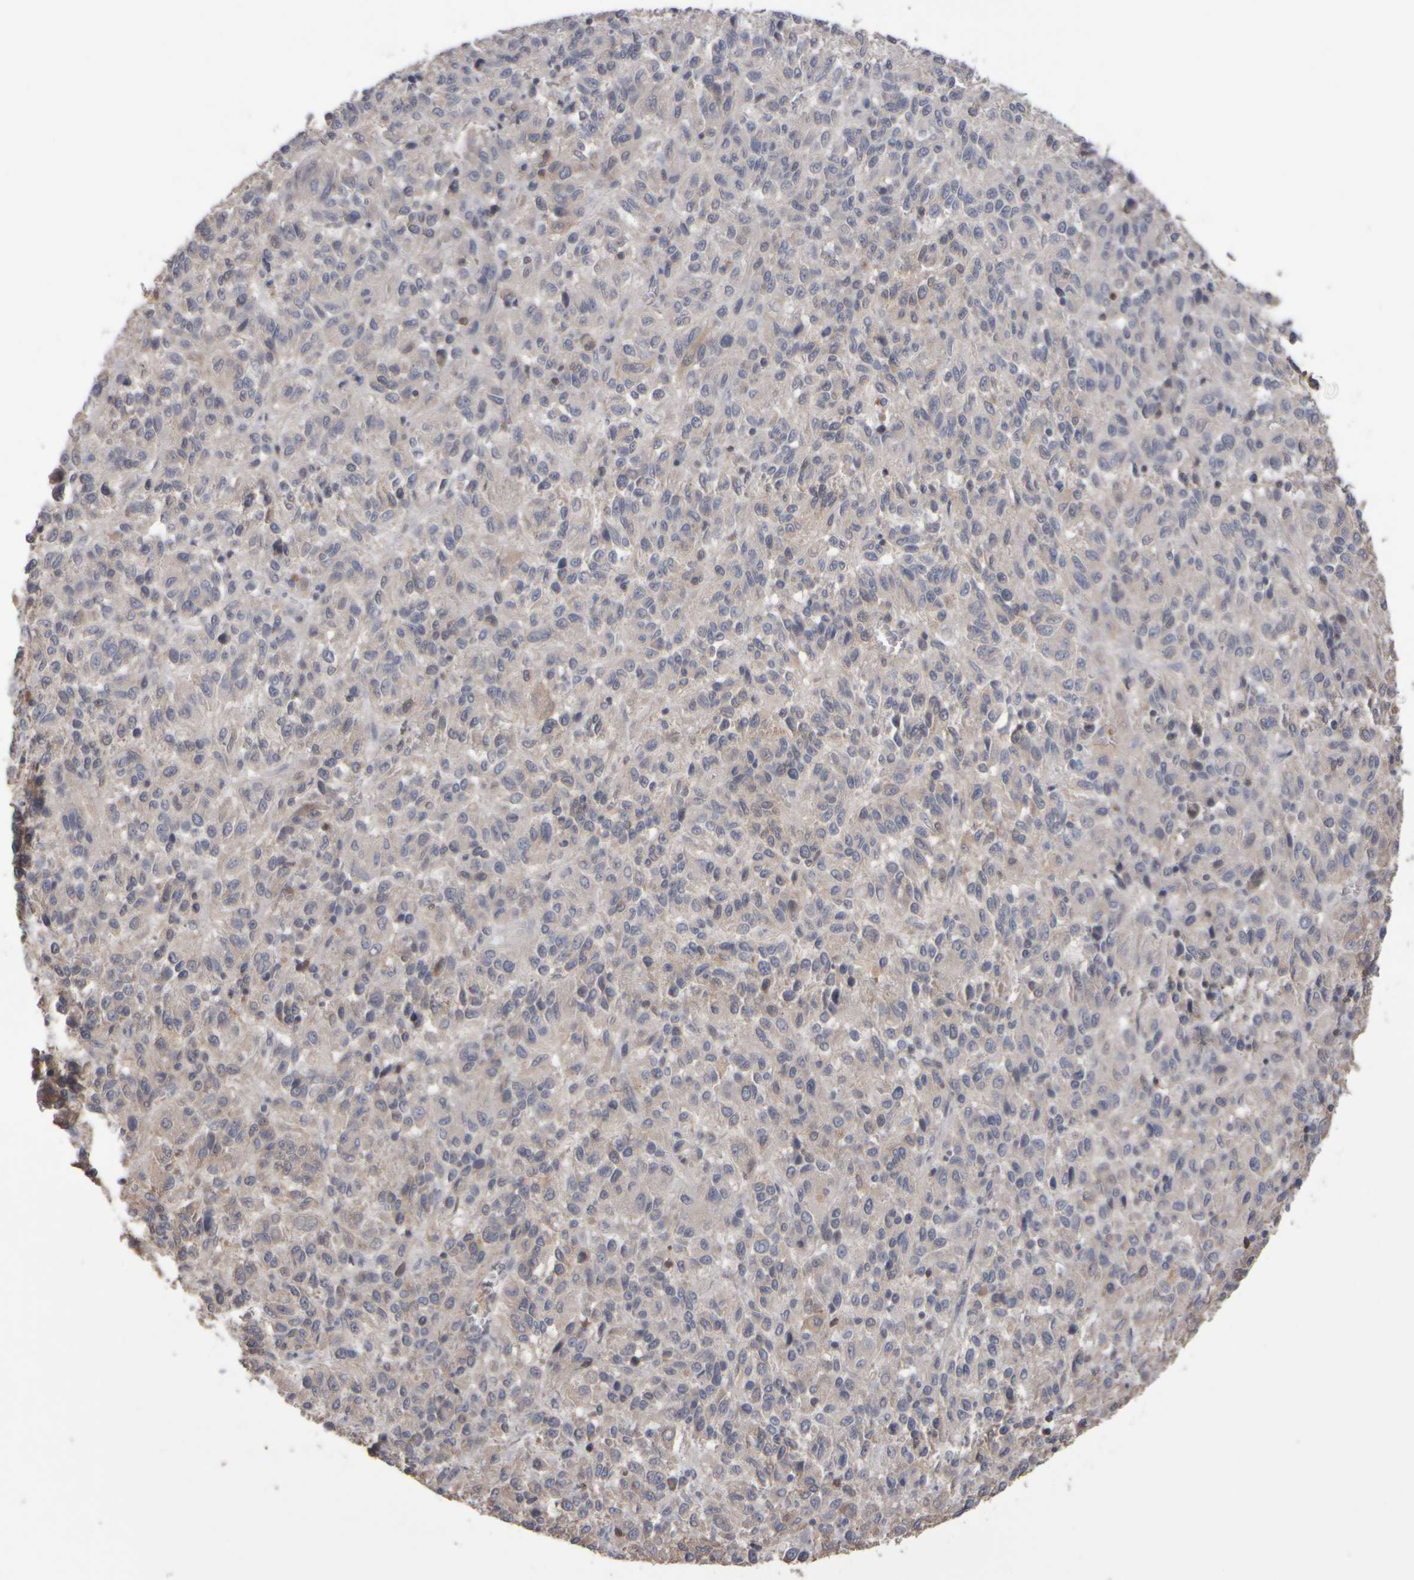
{"staining": {"intensity": "weak", "quantity": "<25%", "location": "cytoplasmic/membranous"}, "tissue": "melanoma", "cell_type": "Tumor cells", "image_type": "cancer", "snomed": [{"axis": "morphology", "description": "Malignant melanoma, Metastatic site"}, {"axis": "topography", "description": "Lung"}], "caption": "Melanoma was stained to show a protein in brown. There is no significant positivity in tumor cells. (DAB (3,3'-diaminobenzidine) immunohistochemistry visualized using brightfield microscopy, high magnification).", "gene": "EPHX2", "patient": {"sex": "male", "age": 64}}